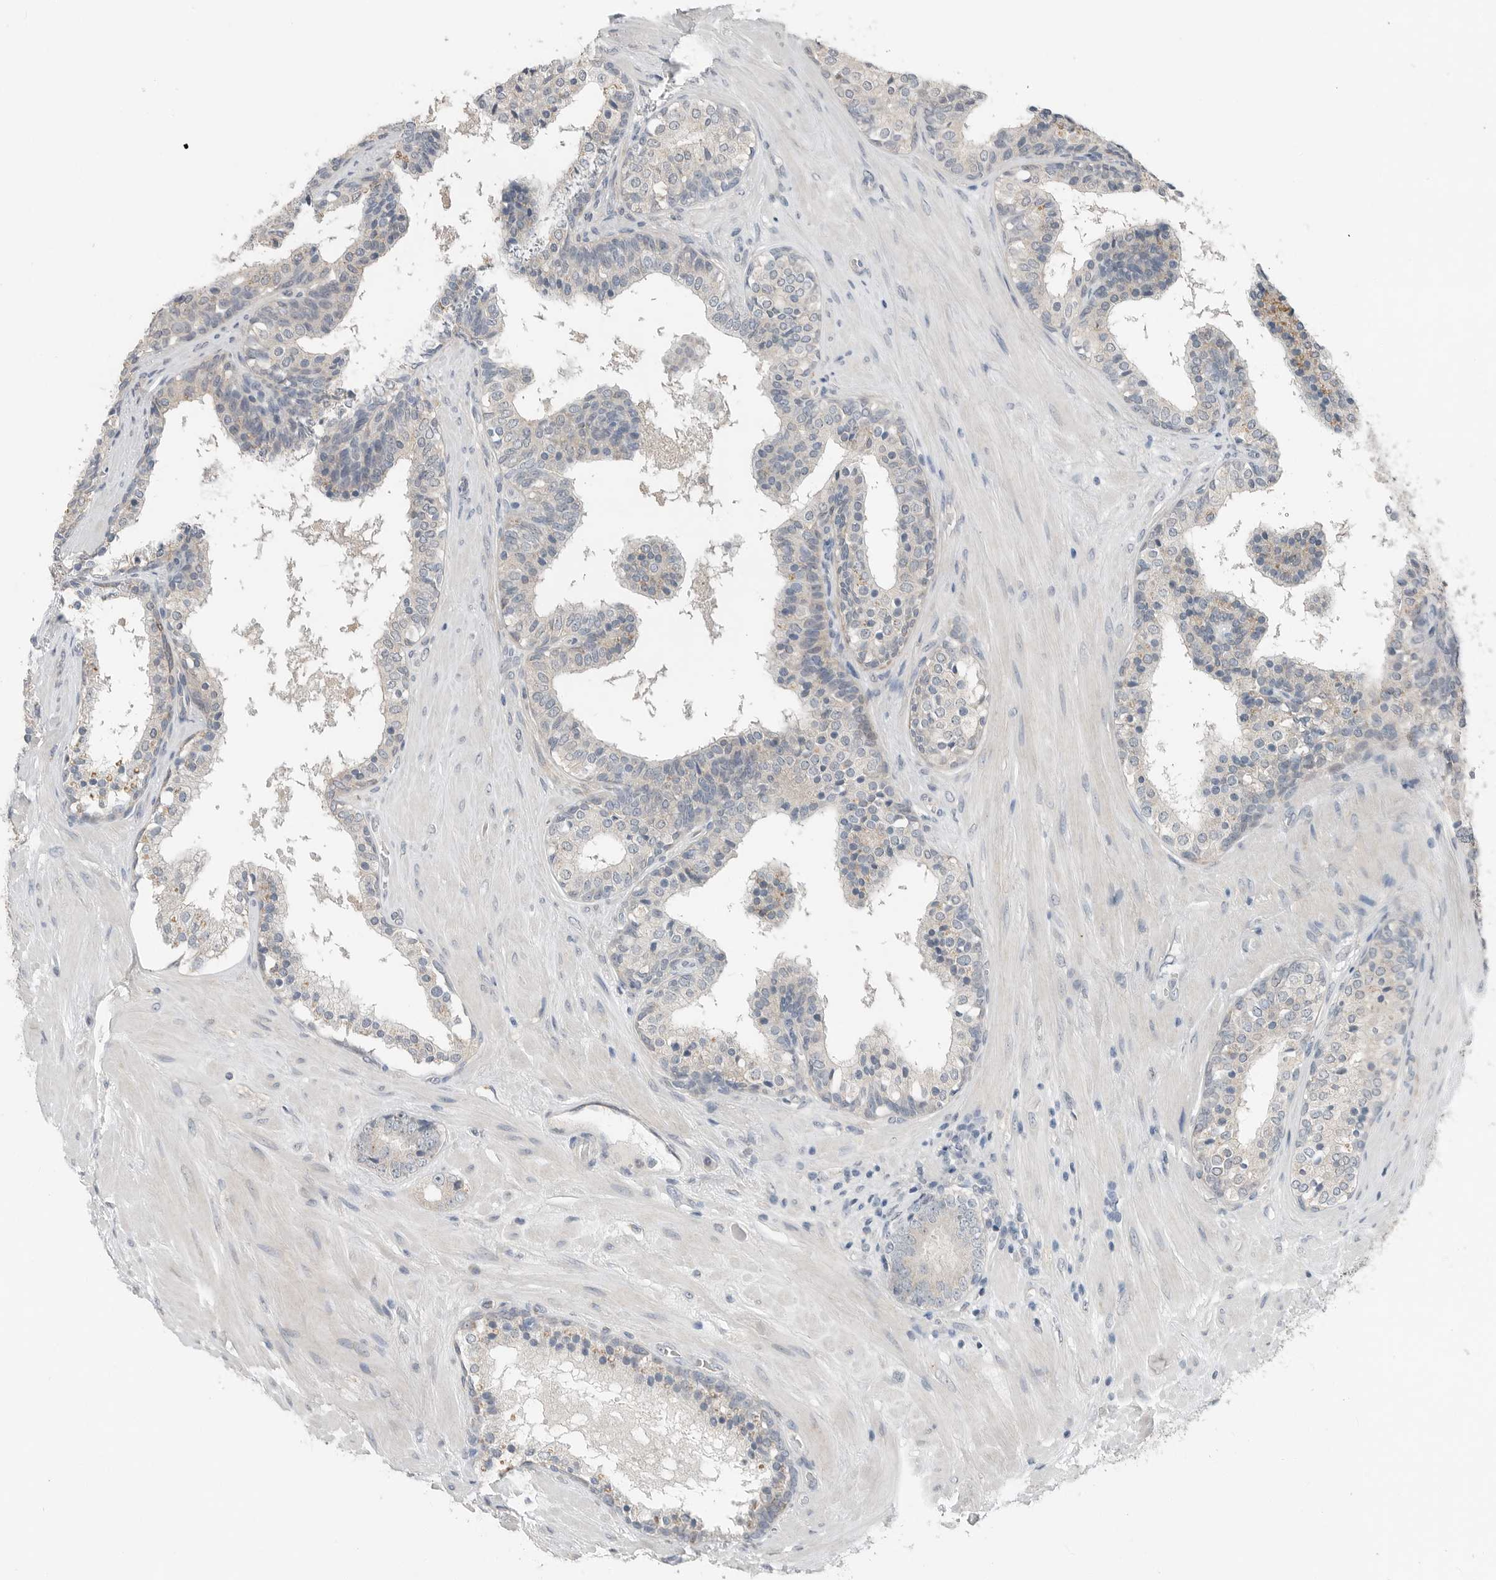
{"staining": {"intensity": "negative", "quantity": "none", "location": "none"}, "tissue": "prostate cancer", "cell_type": "Tumor cells", "image_type": "cancer", "snomed": [{"axis": "morphology", "description": "Adenocarcinoma, High grade"}, {"axis": "topography", "description": "Prostate"}], "caption": "Prostate high-grade adenocarcinoma stained for a protein using IHC exhibits no expression tumor cells.", "gene": "FCRLB", "patient": {"sex": "male", "age": 56}}